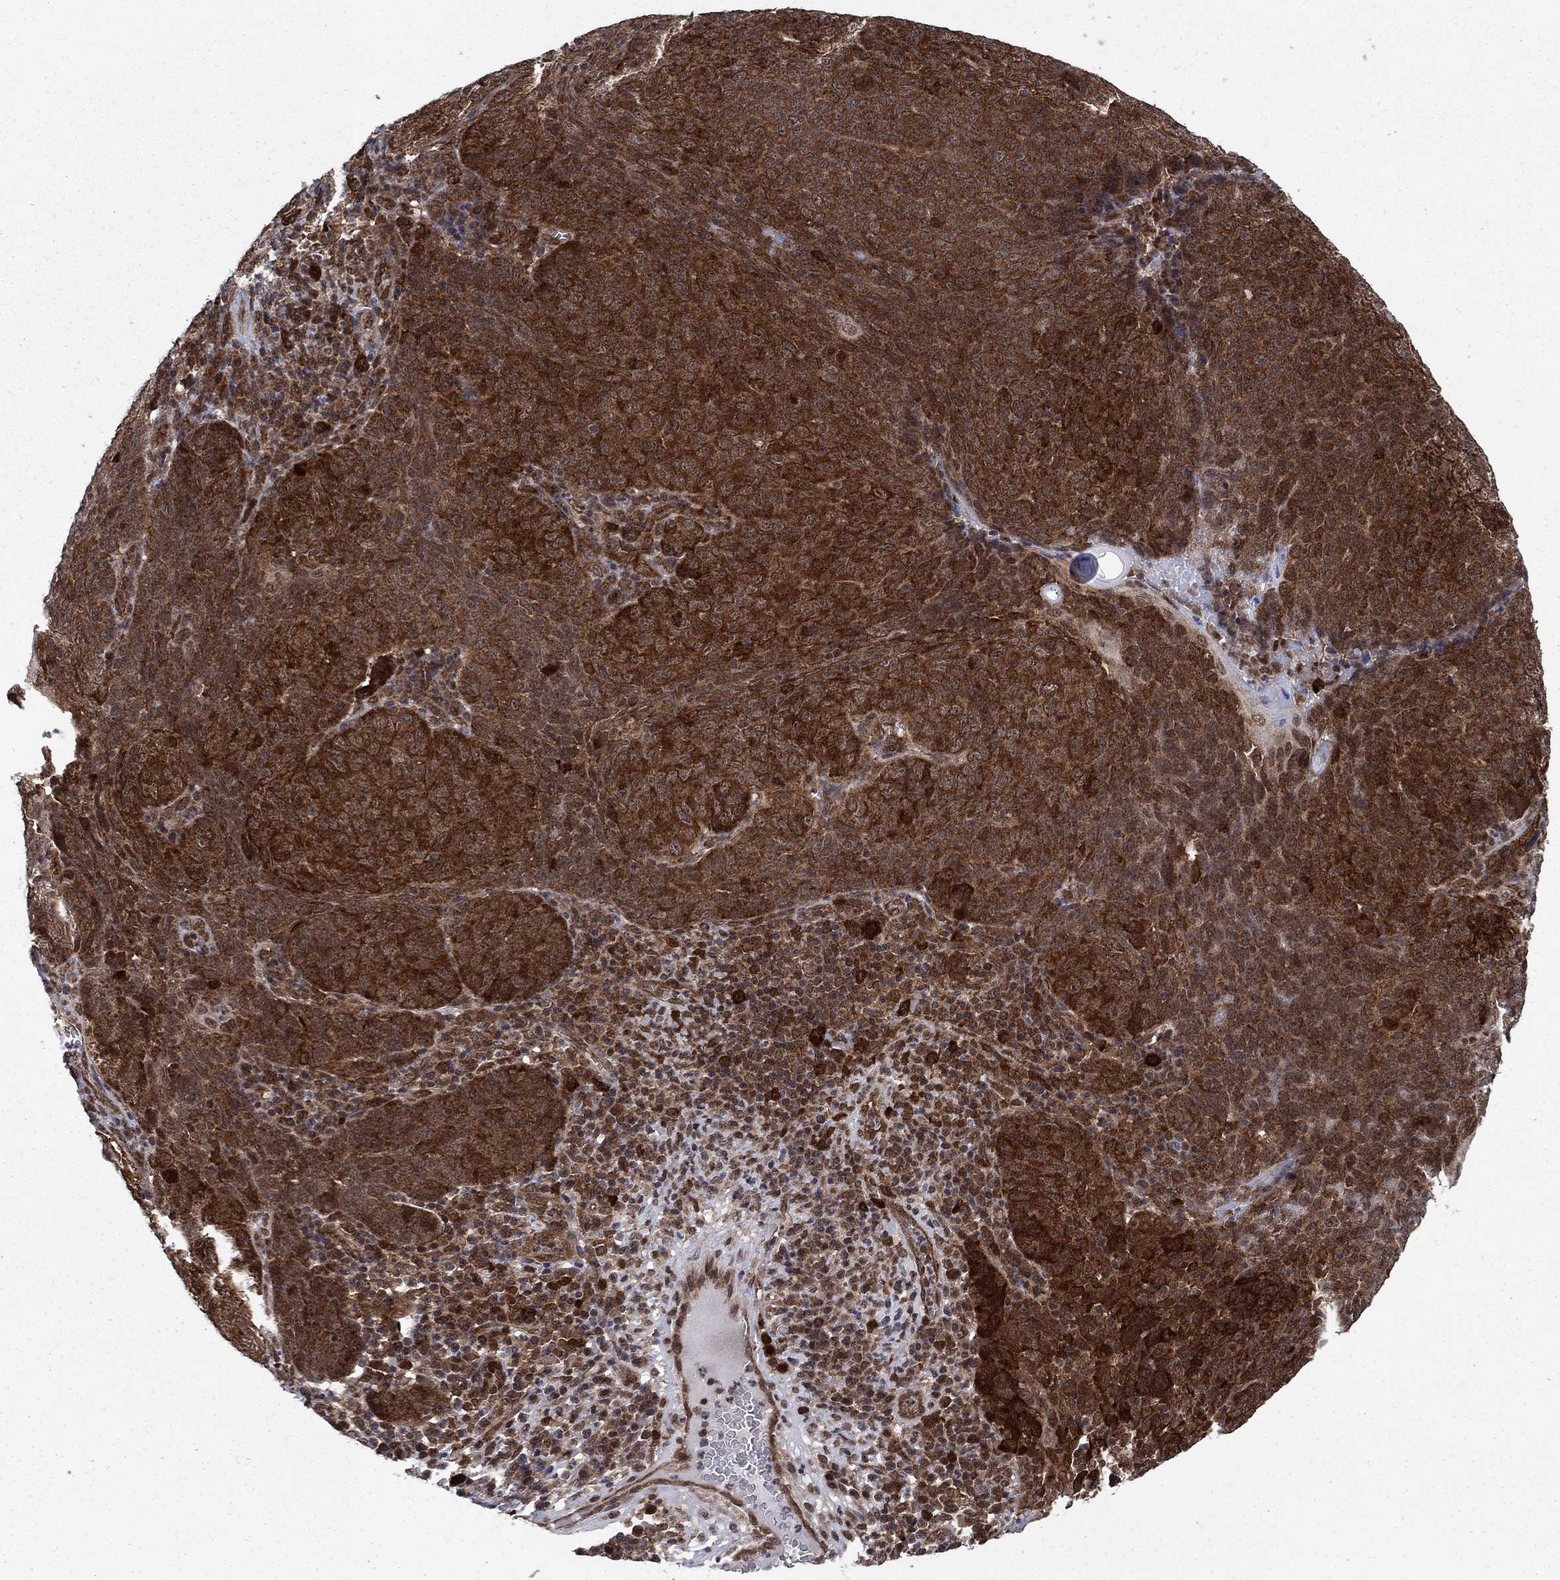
{"staining": {"intensity": "strong", "quantity": ">75%", "location": "cytoplasmic/membranous"}, "tissue": "skin cancer", "cell_type": "Tumor cells", "image_type": "cancer", "snomed": [{"axis": "morphology", "description": "Squamous cell carcinoma, NOS"}, {"axis": "topography", "description": "Skin"}, {"axis": "topography", "description": "Anal"}], "caption": "Immunohistochemistry histopathology image of neoplastic tissue: human squamous cell carcinoma (skin) stained using IHC exhibits high levels of strong protein expression localized specifically in the cytoplasmic/membranous of tumor cells, appearing as a cytoplasmic/membranous brown color.", "gene": "DNAJA1", "patient": {"sex": "female", "age": 51}}